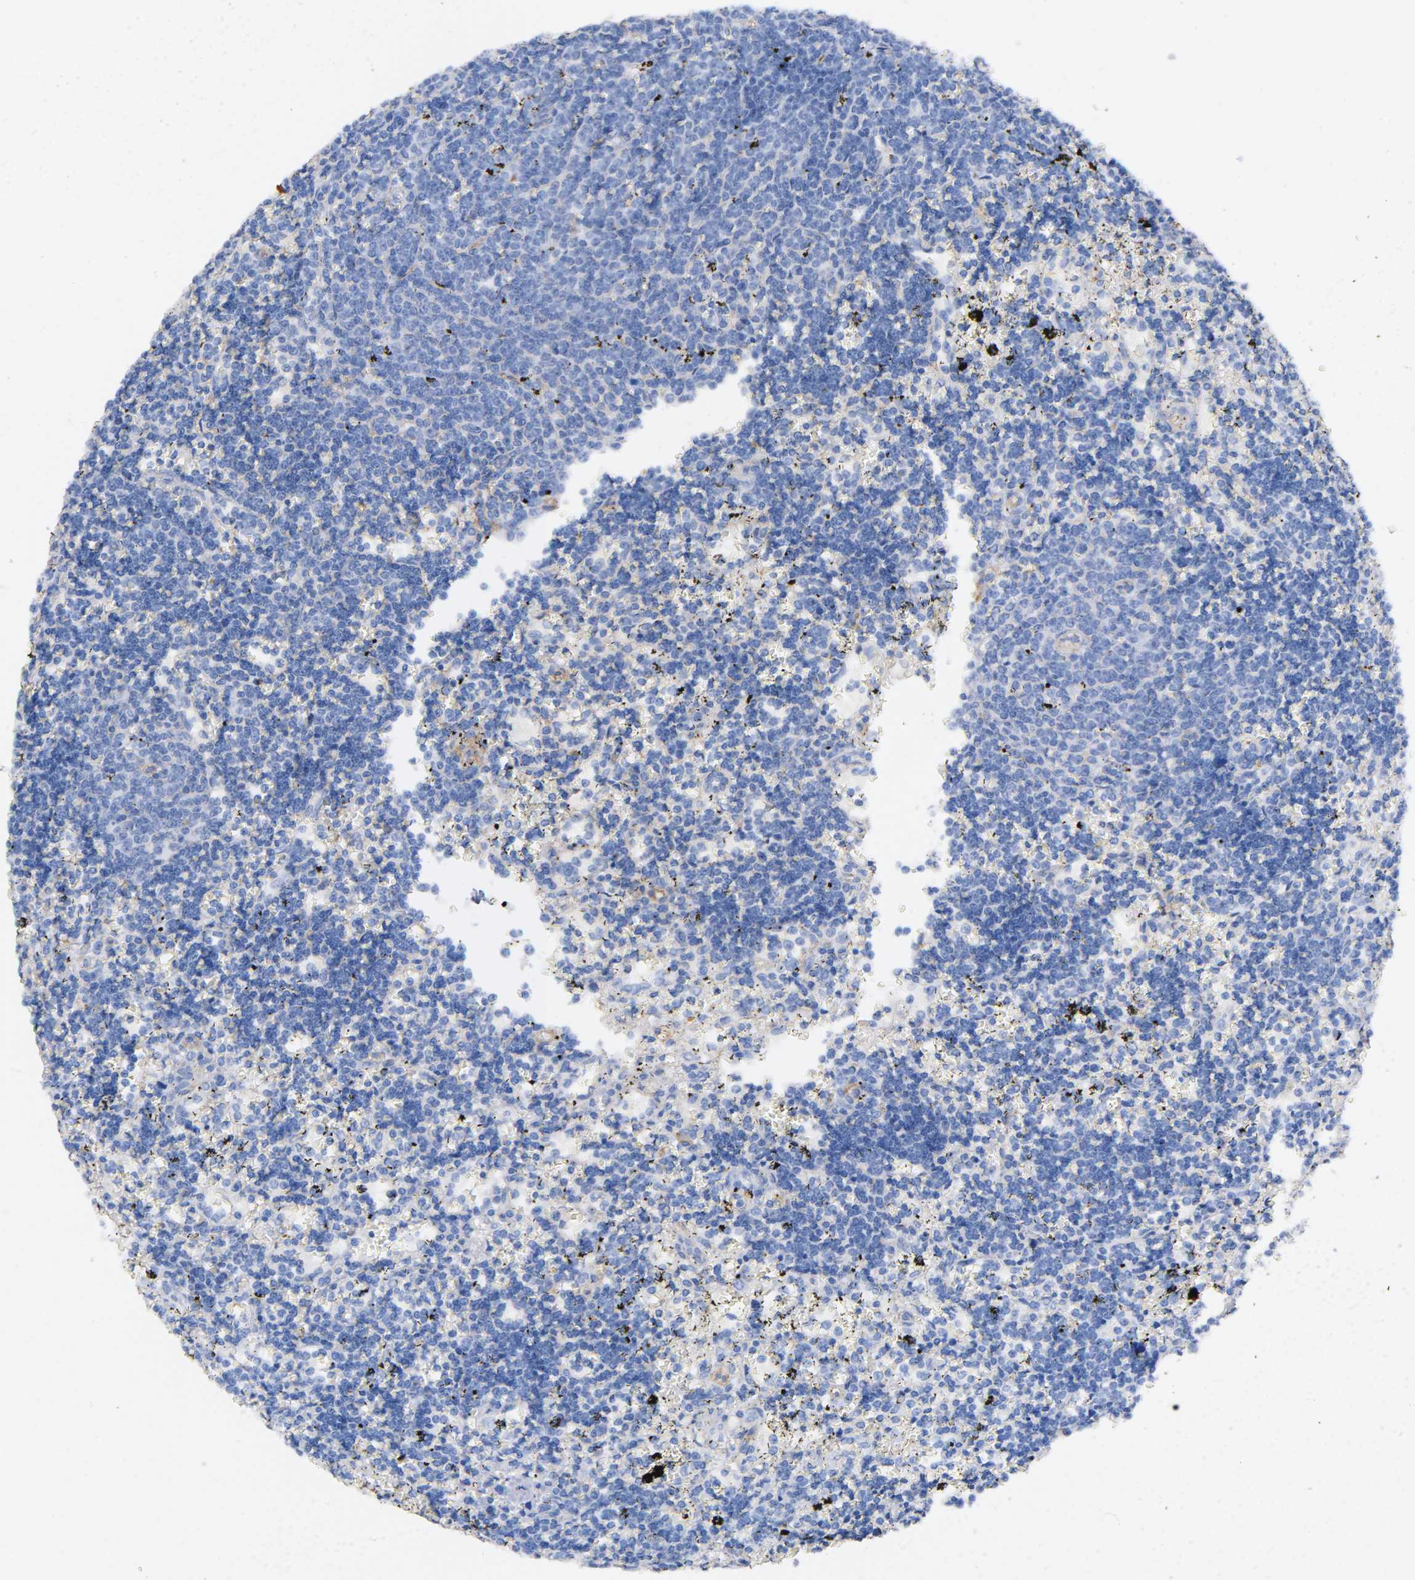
{"staining": {"intensity": "negative", "quantity": "none", "location": "none"}, "tissue": "lymphoma", "cell_type": "Tumor cells", "image_type": "cancer", "snomed": [{"axis": "morphology", "description": "Malignant lymphoma, non-Hodgkin's type, Low grade"}, {"axis": "topography", "description": "Spleen"}], "caption": "High magnification brightfield microscopy of malignant lymphoma, non-Hodgkin's type (low-grade) stained with DAB (3,3'-diaminobenzidine) (brown) and counterstained with hematoxylin (blue): tumor cells show no significant staining. (Brightfield microscopy of DAB immunohistochemistry (IHC) at high magnification).", "gene": "SPTAN1", "patient": {"sex": "male", "age": 60}}